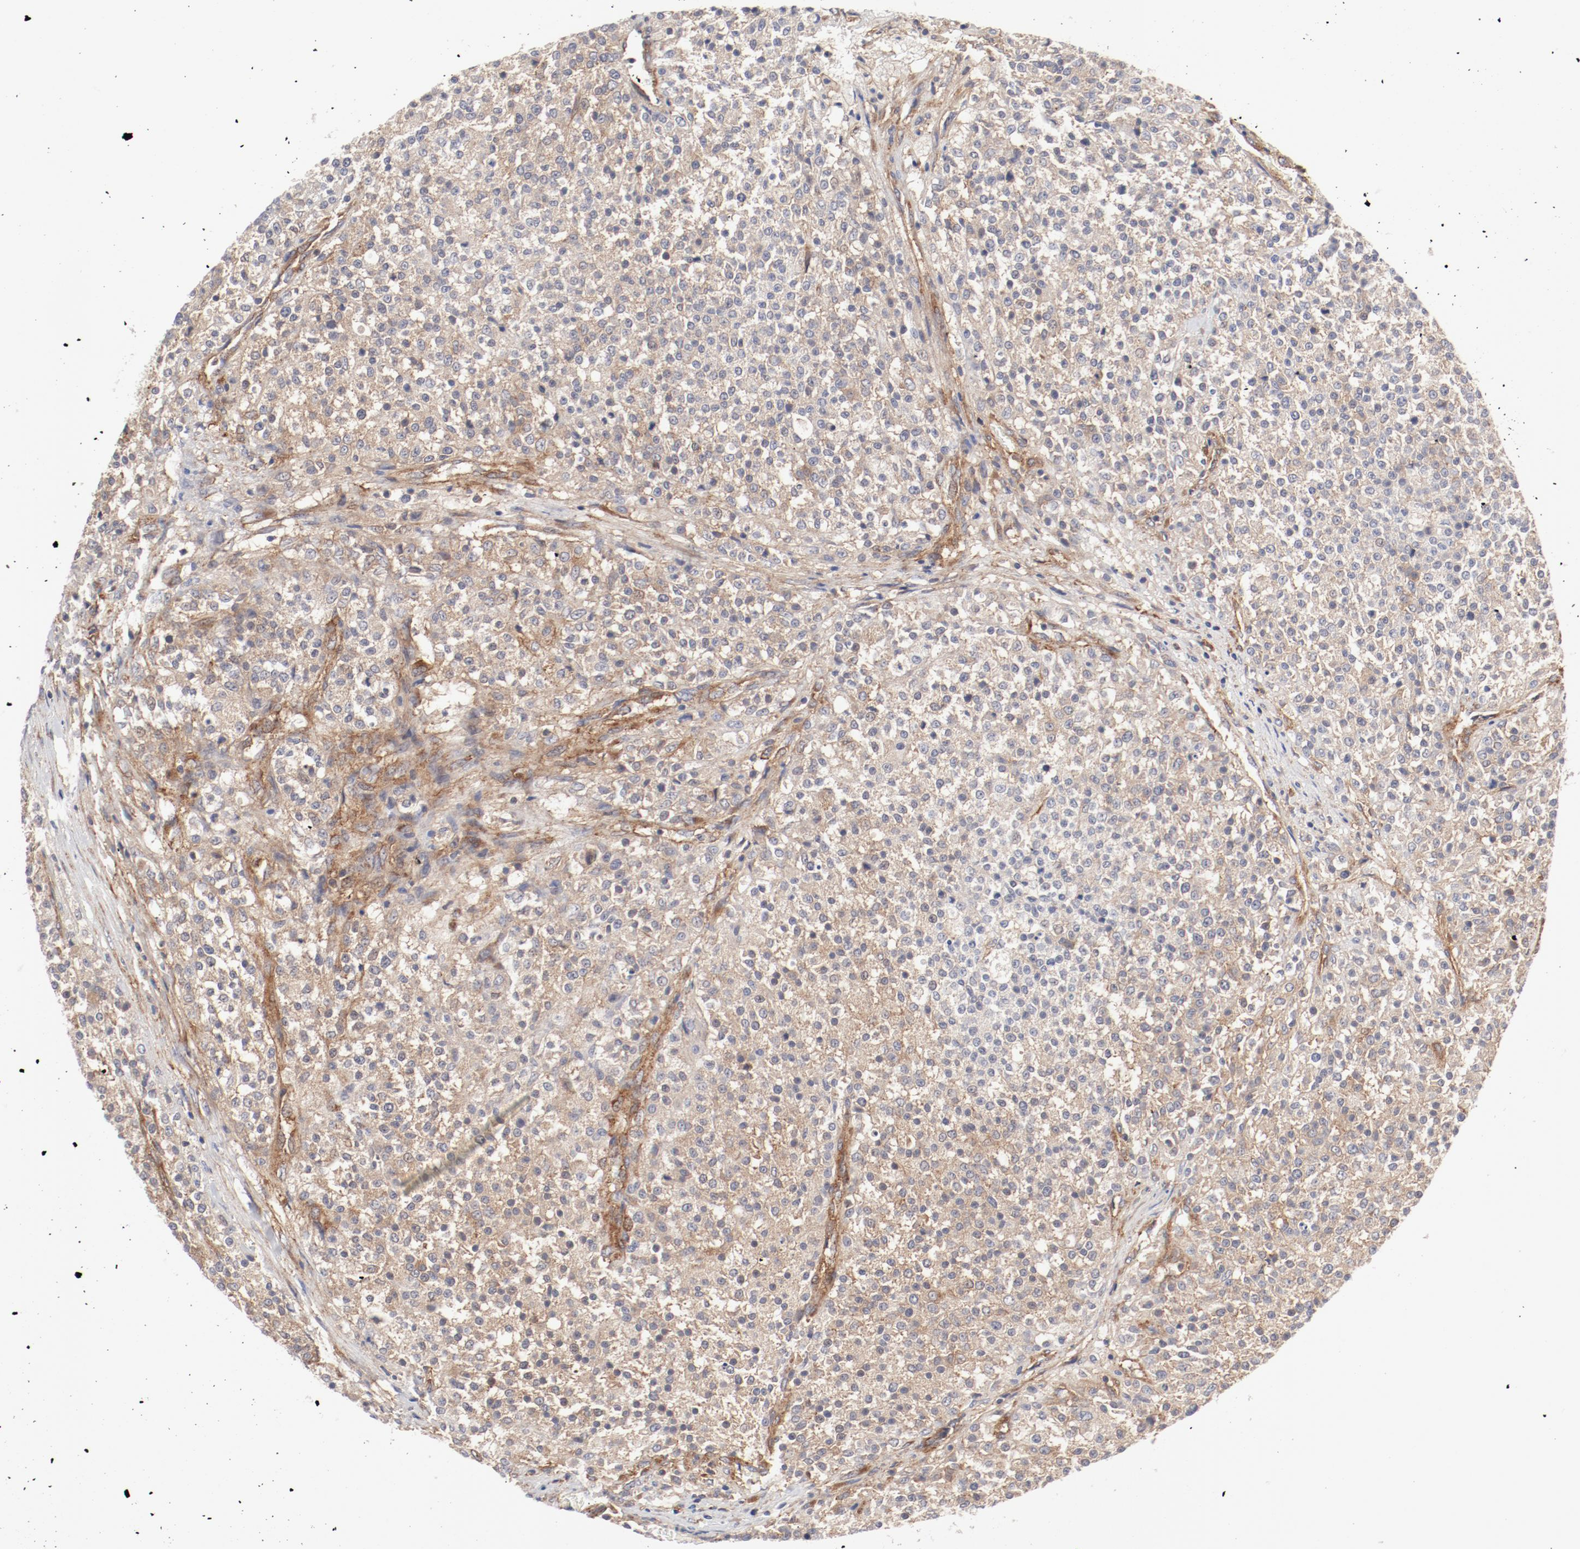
{"staining": {"intensity": "weak", "quantity": "25%-75%", "location": "cytoplasmic/membranous"}, "tissue": "testis cancer", "cell_type": "Tumor cells", "image_type": "cancer", "snomed": [{"axis": "morphology", "description": "Seminoma, NOS"}, {"axis": "topography", "description": "Testis"}], "caption": "Approximately 25%-75% of tumor cells in human testis cancer (seminoma) exhibit weak cytoplasmic/membranous protein staining as visualized by brown immunohistochemical staining.", "gene": "AP2A1", "patient": {"sex": "male", "age": 59}}